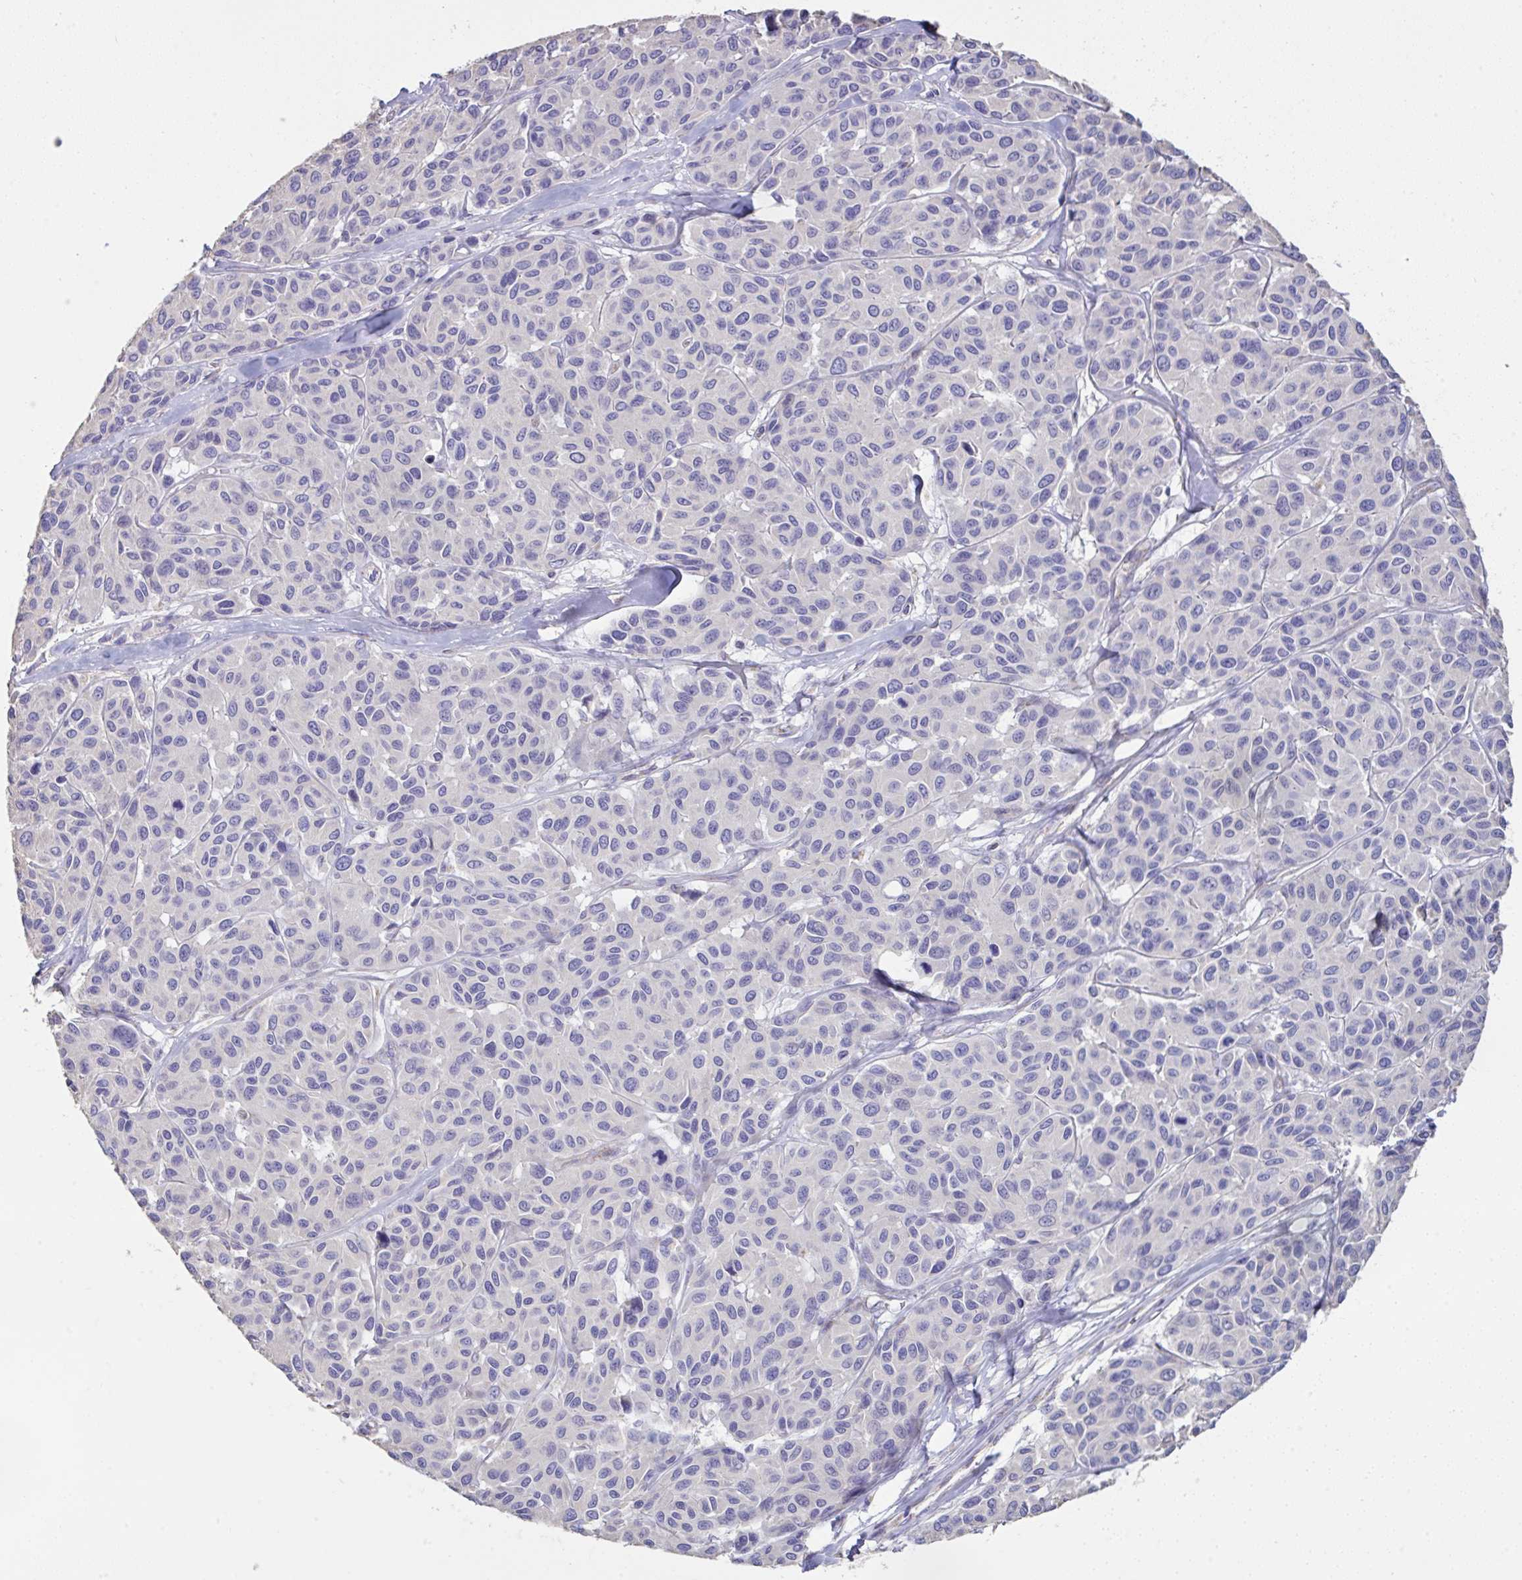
{"staining": {"intensity": "negative", "quantity": "none", "location": "none"}, "tissue": "melanoma", "cell_type": "Tumor cells", "image_type": "cancer", "snomed": [{"axis": "morphology", "description": "Malignant melanoma, NOS"}, {"axis": "topography", "description": "Skin"}], "caption": "Histopathology image shows no significant protein staining in tumor cells of melanoma.", "gene": "DOK7", "patient": {"sex": "female", "age": 66}}